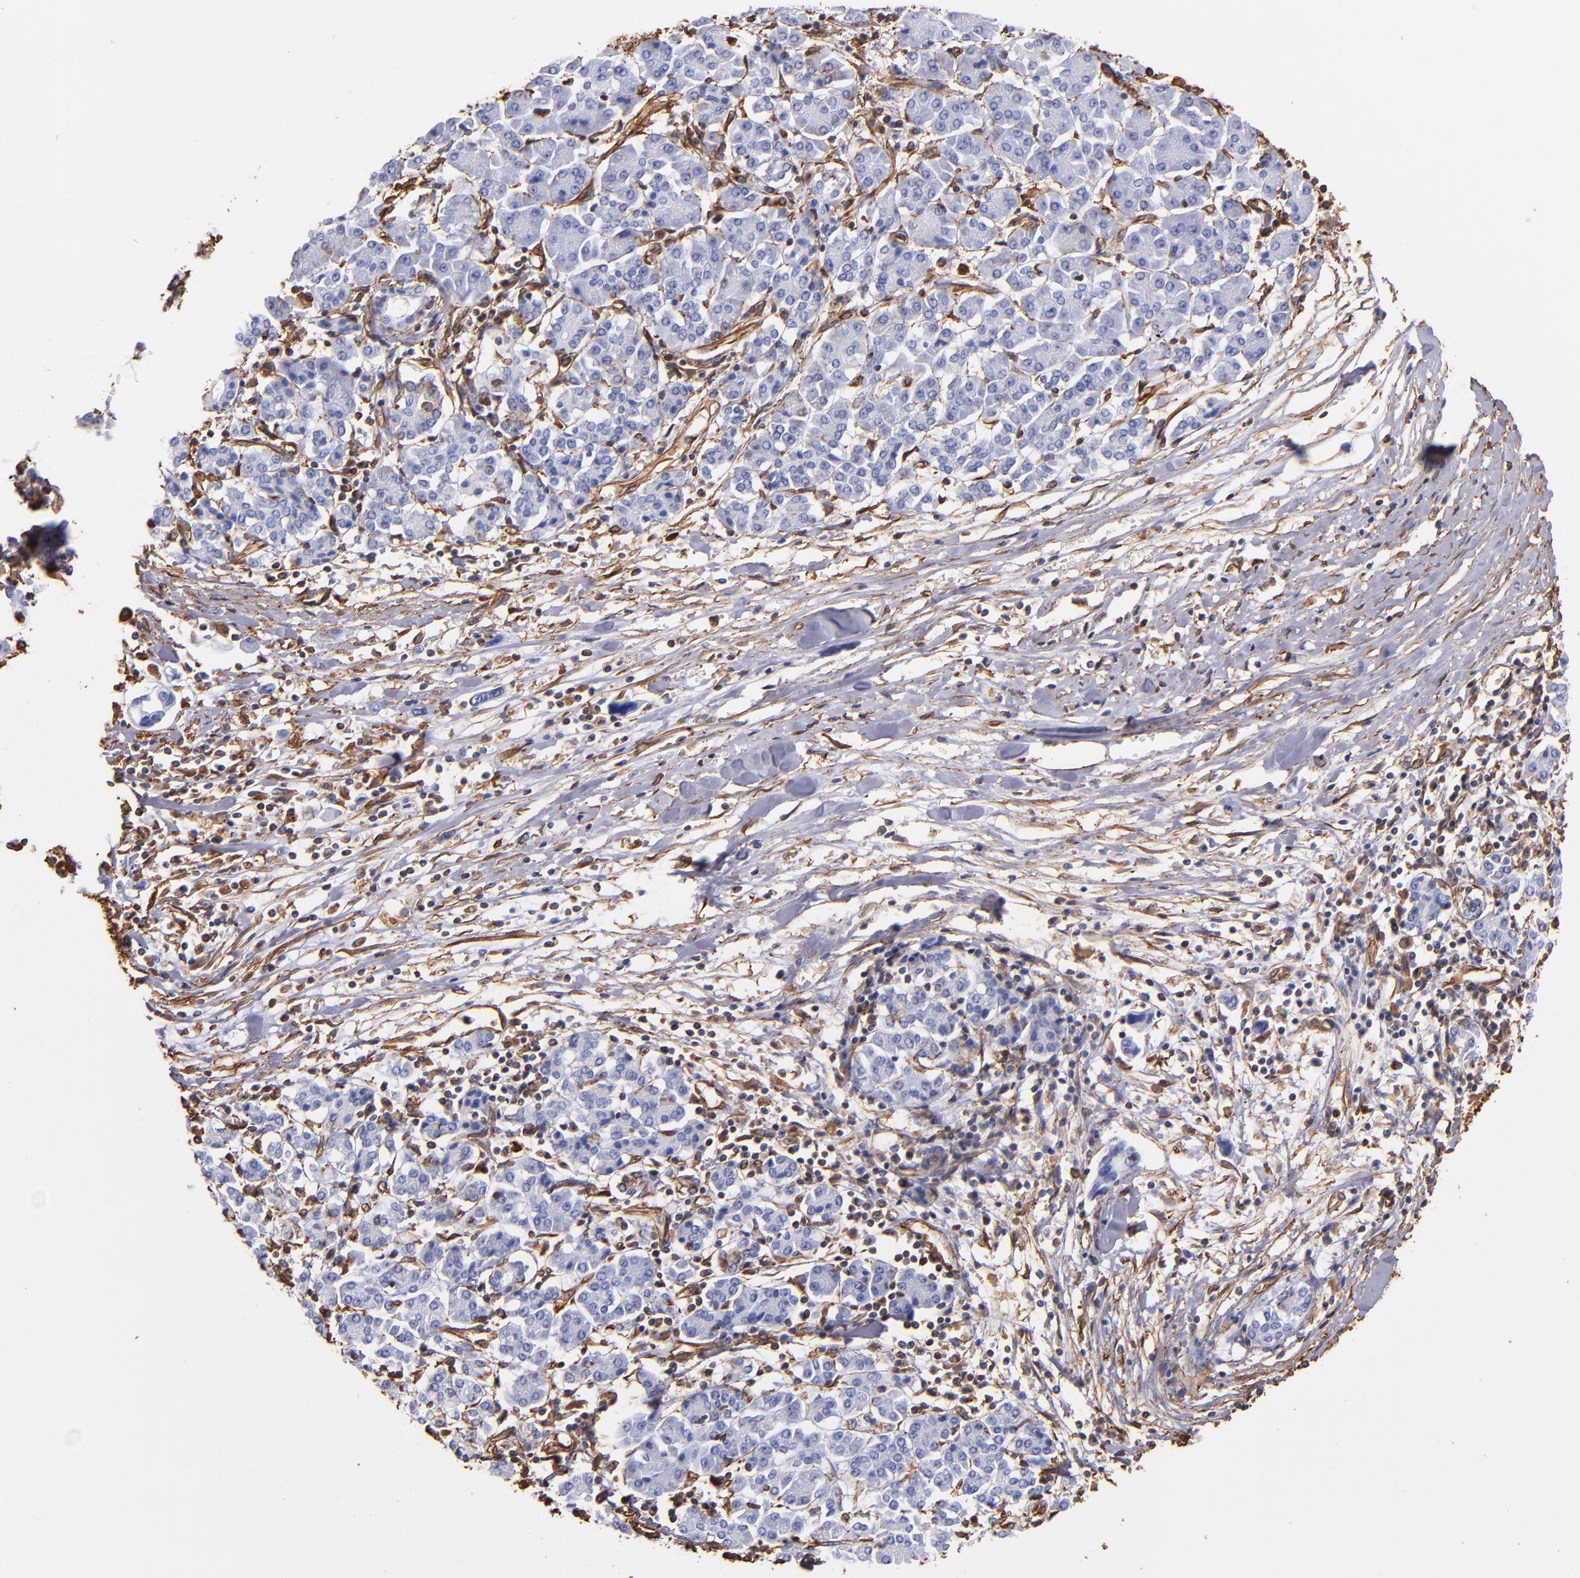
{"staining": {"intensity": "negative", "quantity": "none", "location": "none"}, "tissue": "pancreatic cancer", "cell_type": "Tumor cells", "image_type": "cancer", "snomed": [{"axis": "morphology", "description": "Adenocarcinoma, NOS"}, {"axis": "topography", "description": "Pancreas"}], "caption": "A histopathology image of human adenocarcinoma (pancreatic) is negative for staining in tumor cells. (Stains: DAB (3,3'-diaminobenzidine) IHC with hematoxylin counter stain, Microscopy: brightfield microscopy at high magnification).", "gene": "VIM", "patient": {"sex": "female", "age": 57}}